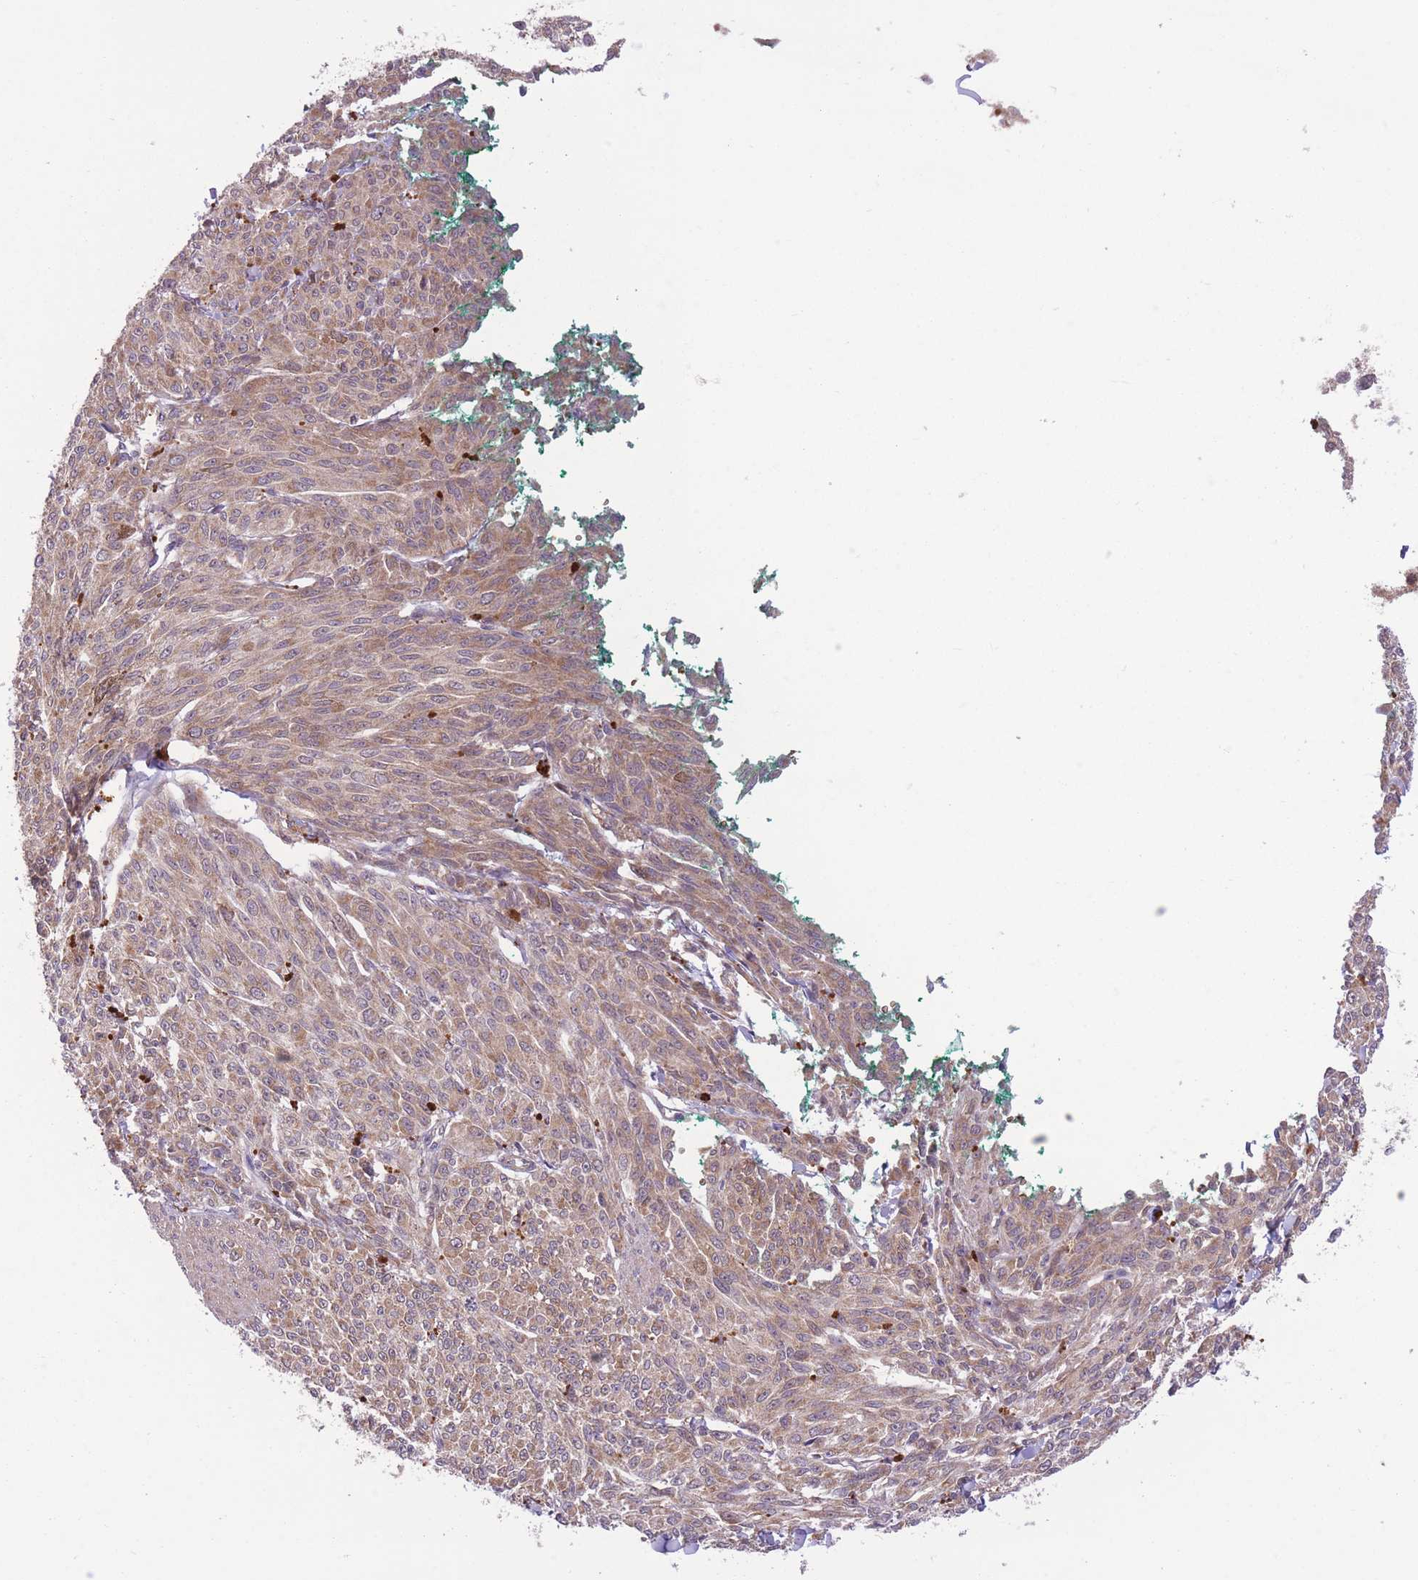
{"staining": {"intensity": "weak", "quantity": ">75%", "location": "cytoplasmic/membranous"}, "tissue": "melanoma", "cell_type": "Tumor cells", "image_type": "cancer", "snomed": [{"axis": "morphology", "description": "Malignant melanoma, NOS"}, {"axis": "topography", "description": "Skin"}], "caption": "Malignant melanoma stained for a protein (brown) reveals weak cytoplasmic/membranous positive staining in about >75% of tumor cells.", "gene": "POLR3F", "patient": {"sex": "female", "age": 52}}